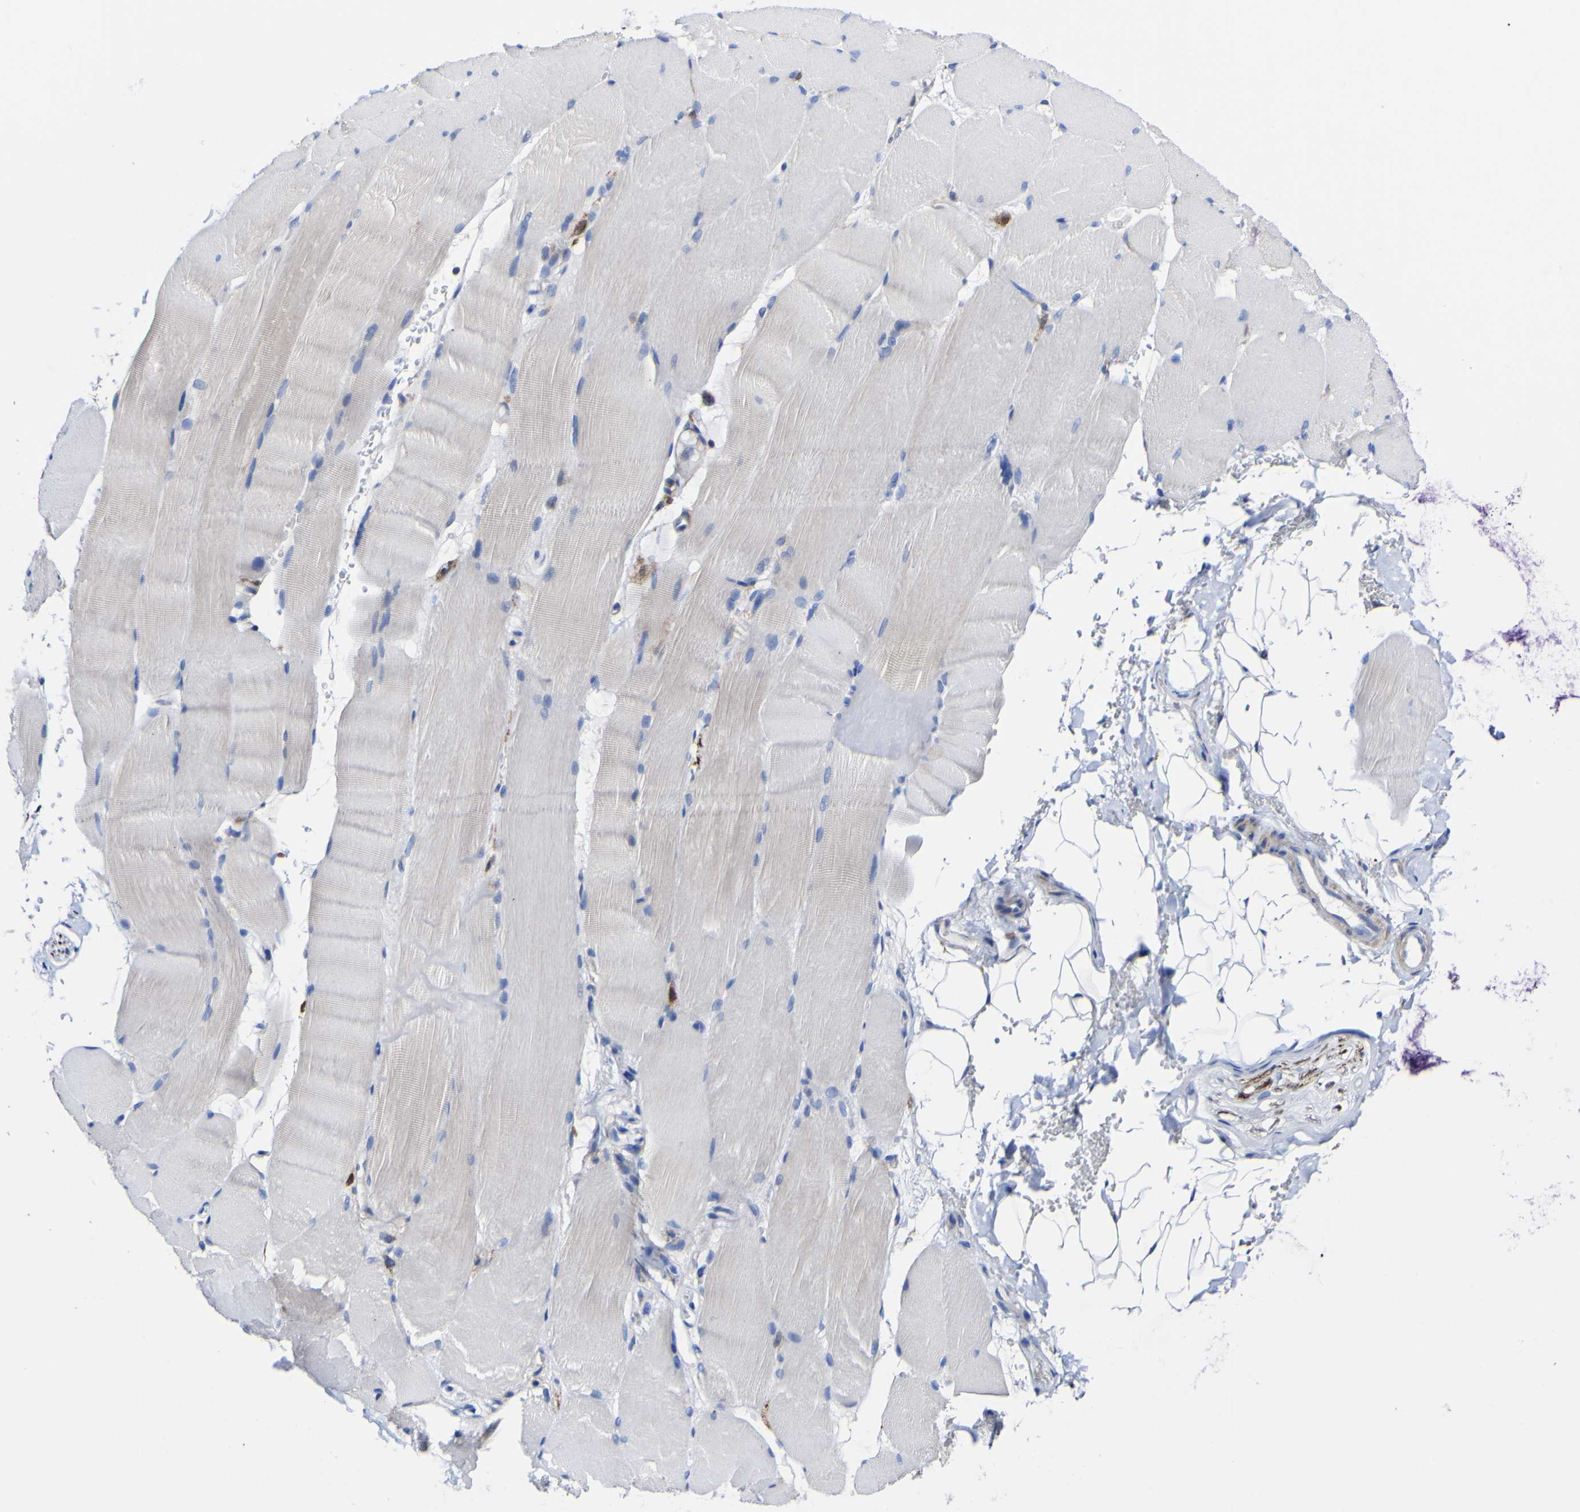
{"staining": {"intensity": "weak", "quantity": "25%-75%", "location": "cytoplasmic/membranous"}, "tissue": "skeletal muscle", "cell_type": "Myocytes", "image_type": "normal", "snomed": [{"axis": "morphology", "description": "Normal tissue, NOS"}, {"axis": "topography", "description": "Skin"}, {"axis": "topography", "description": "Skeletal muscle"}], "caption": "High-magnification brightfield microscopy of benign skeletal muscle stained with DAB (3,3'-diaminobenzidine) (brown) and counterstained with hematoxylin (blue). myocytes exhibit weak cytoplasmic/membranous expression is present in about25%-75% of cells. The staining was performed using DAB (3,3'-diaminobenzidine), with brown indicating positive protein expression. Nuclei are stained blue with hematoxylin.", "gene": "CCDC90B", "patient": {"sex": "male", "age": 83}}